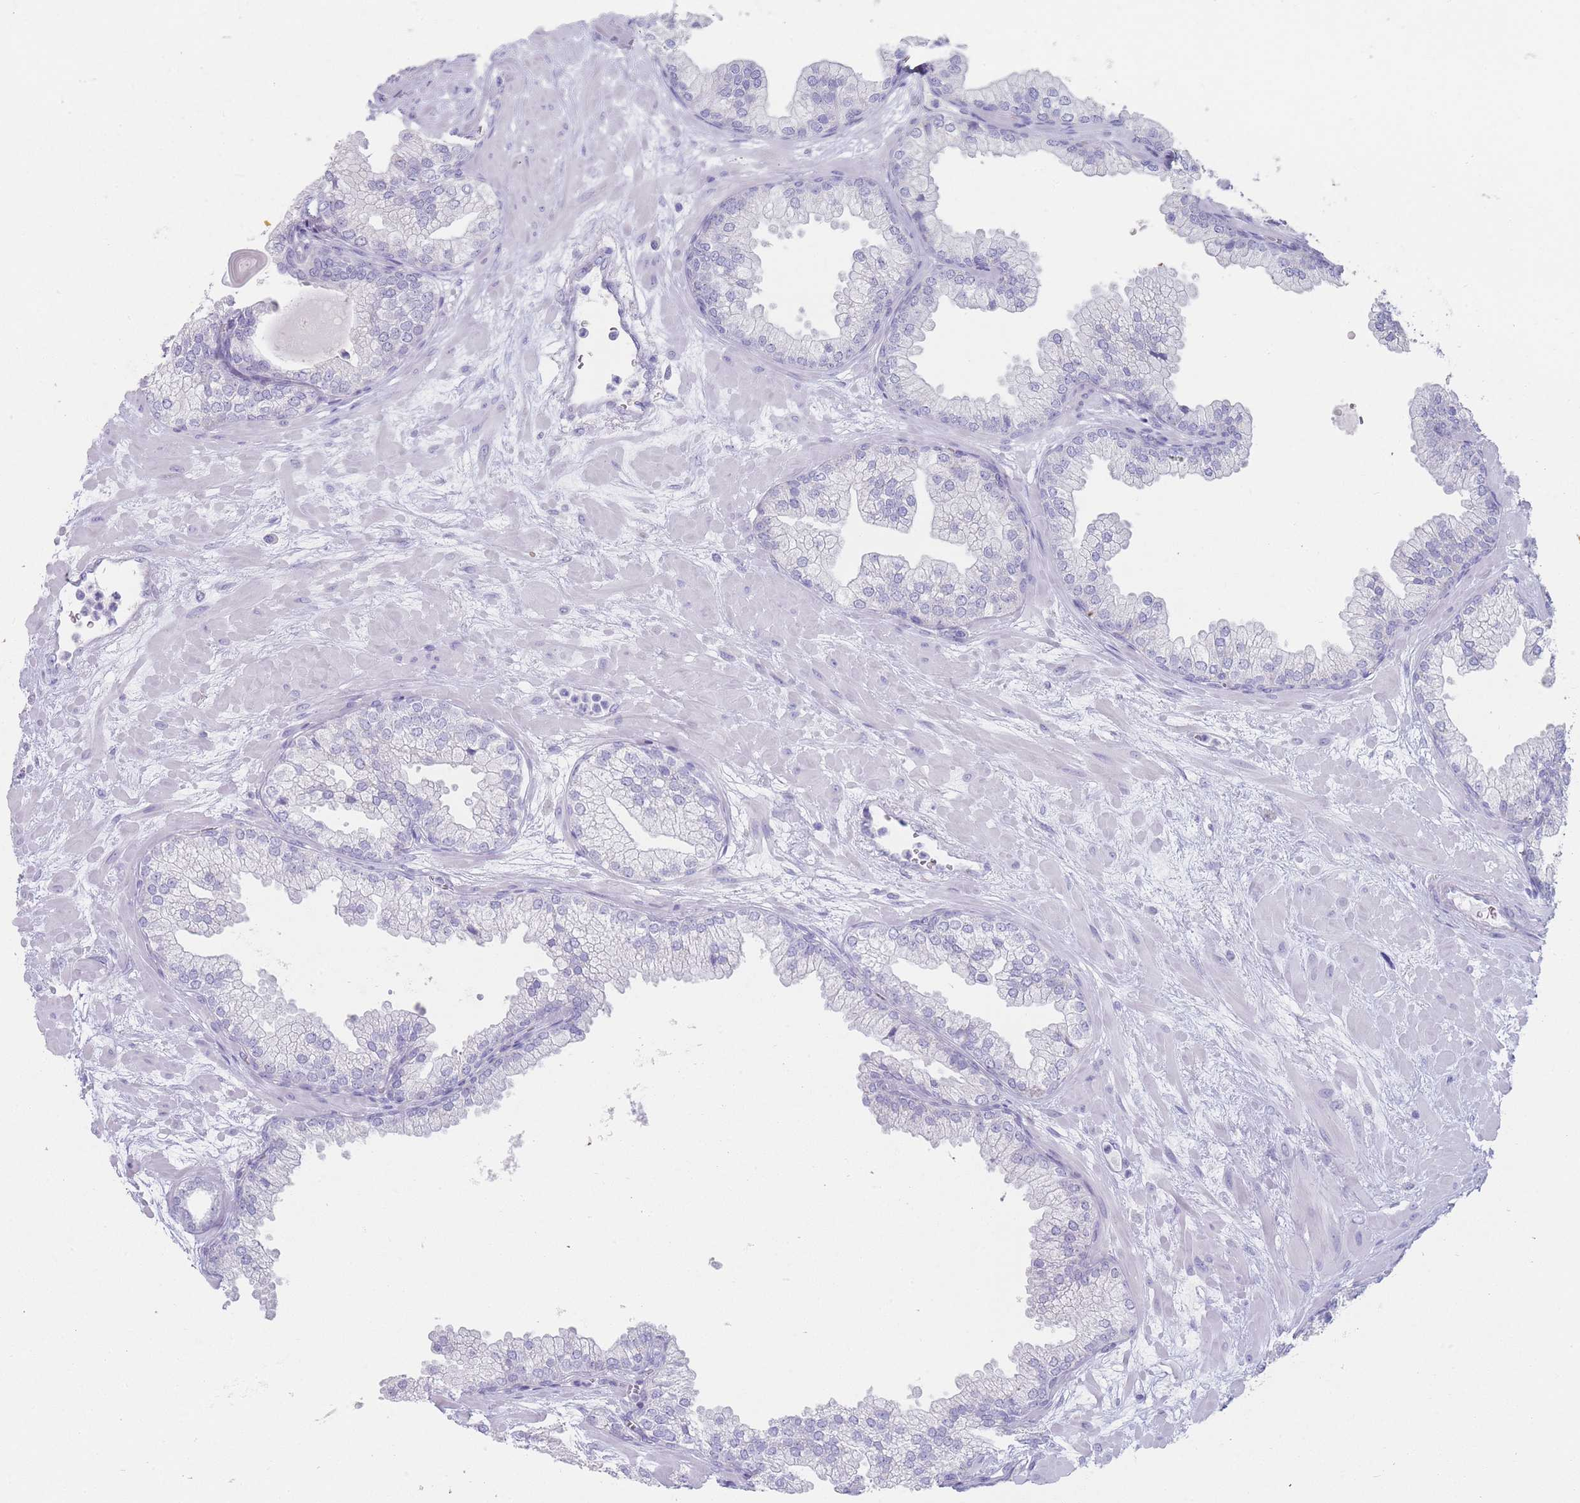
{"staining": {"intensity": "negative", "quantity": "none", "location": "none"}, "tissue": "prostate", "cell_type": "Glandular cells", "image_type": "normal", "snomed": [{"axis": "morphology", "description": "Normal tissue, NOS"}, {"axis": "topography", "description": "Prostate"}], "caption": "Histopathology image shows no protein expression in glandular cells of unremarkable prostate.", "gene": "ENSG00000284931", "patient": {"sex": "male", "age": 61}}